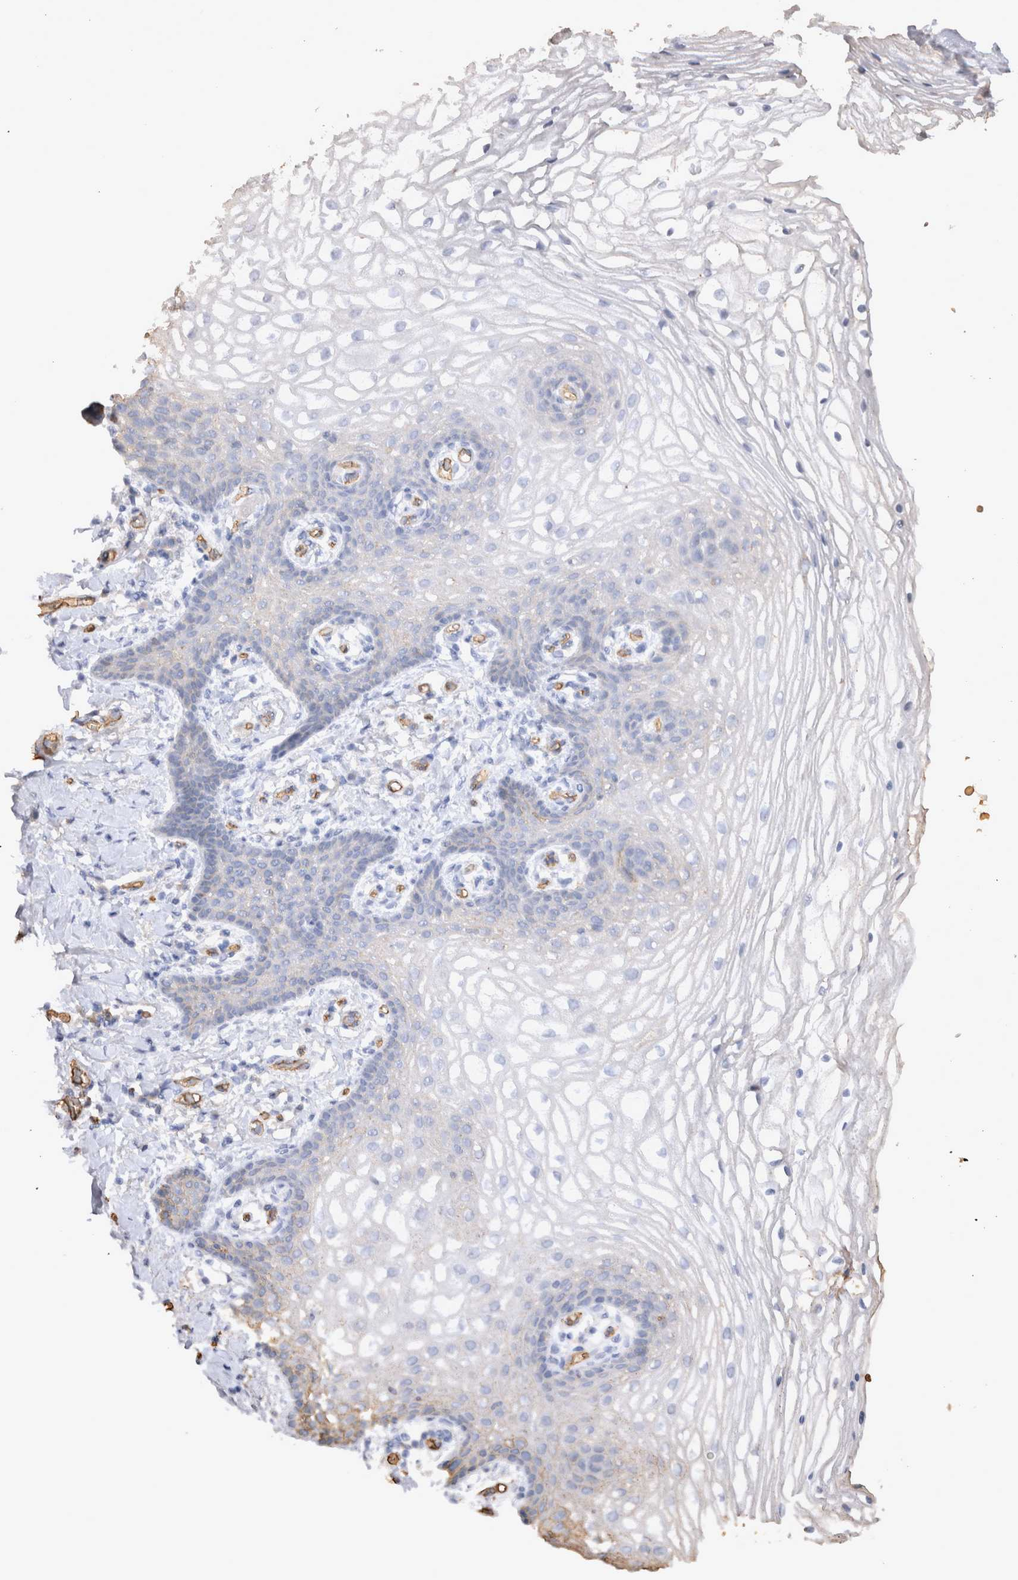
{"staining": {"intensity": "negative", "quantity": "none", "location": "none"}, "tissue": "vagina", "cell_type": "Squamous epithelial cells", "image_type": "normal", "snomed": [{"axis": "morphology", "description": "Normal tissue, NOS"}, {"axis": "topography", "description": "Vagina"}], "caption": "Vagina stained for a protein using immunohistochemistry (IHC) exhibits no staining squamous epithelial cells.", "gene": "IL17RC", "patient": {"sex": "female", "age": 60}}